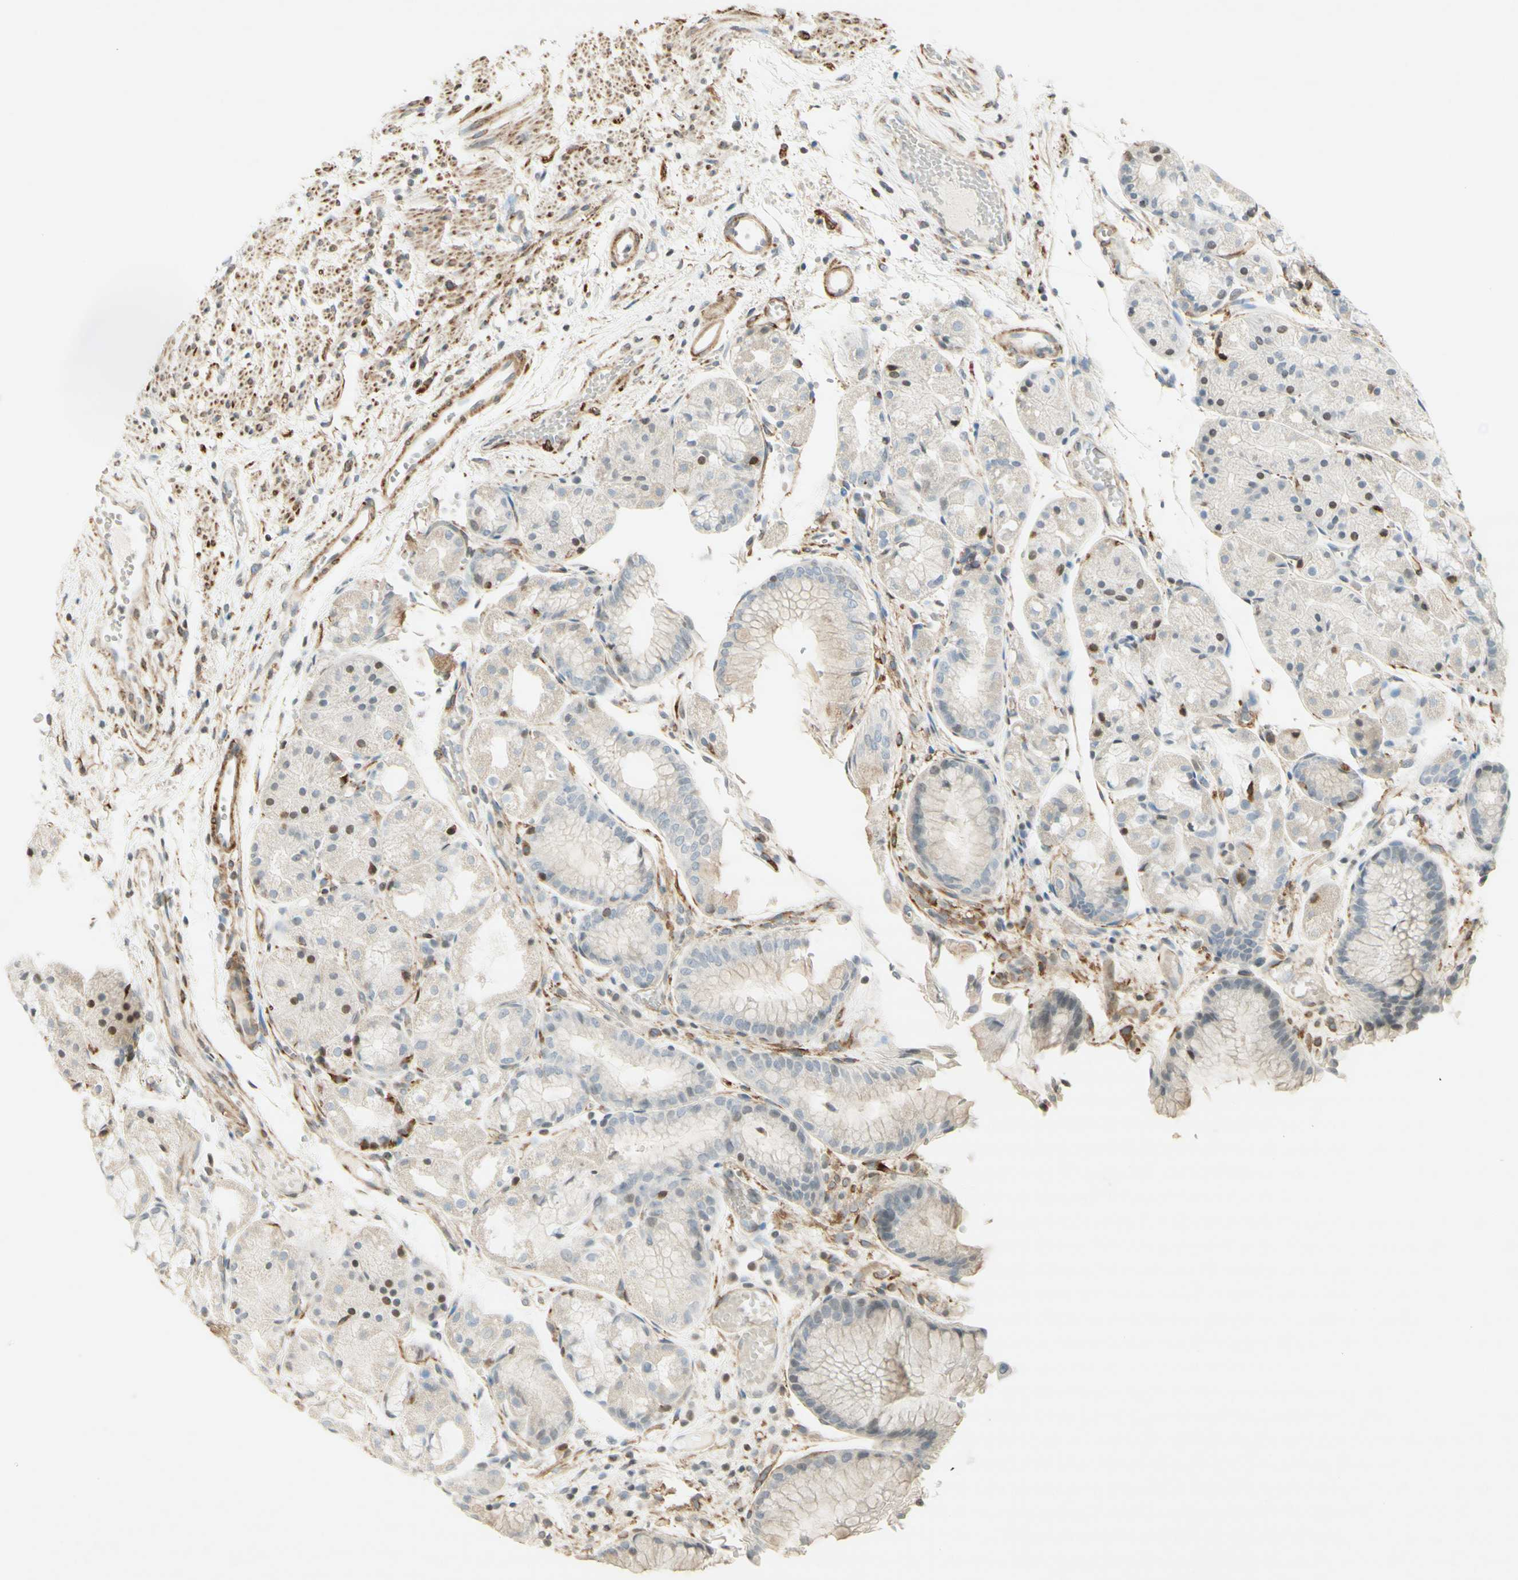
{"staining": {"intensity": "weak", "quantity": ">75%", "location": "cytoplasmic/membranous"}, "tissue": "stomach", "cell_type": "Glandular cells", "image_type": "normal", "snomed": [{"axis": "morphology", "description": "Normal tissue, NOS"}, {"axis": "topography", "description": "Stomach, upper"}], "caption": "Normal stomach exhibits weak cytoplasmic/membranous staining in about >75% of glandular cells, visualized by immunohistochemistry.", "gene": "MAP1B", "patient": {"sex": "male", "age": 72}}